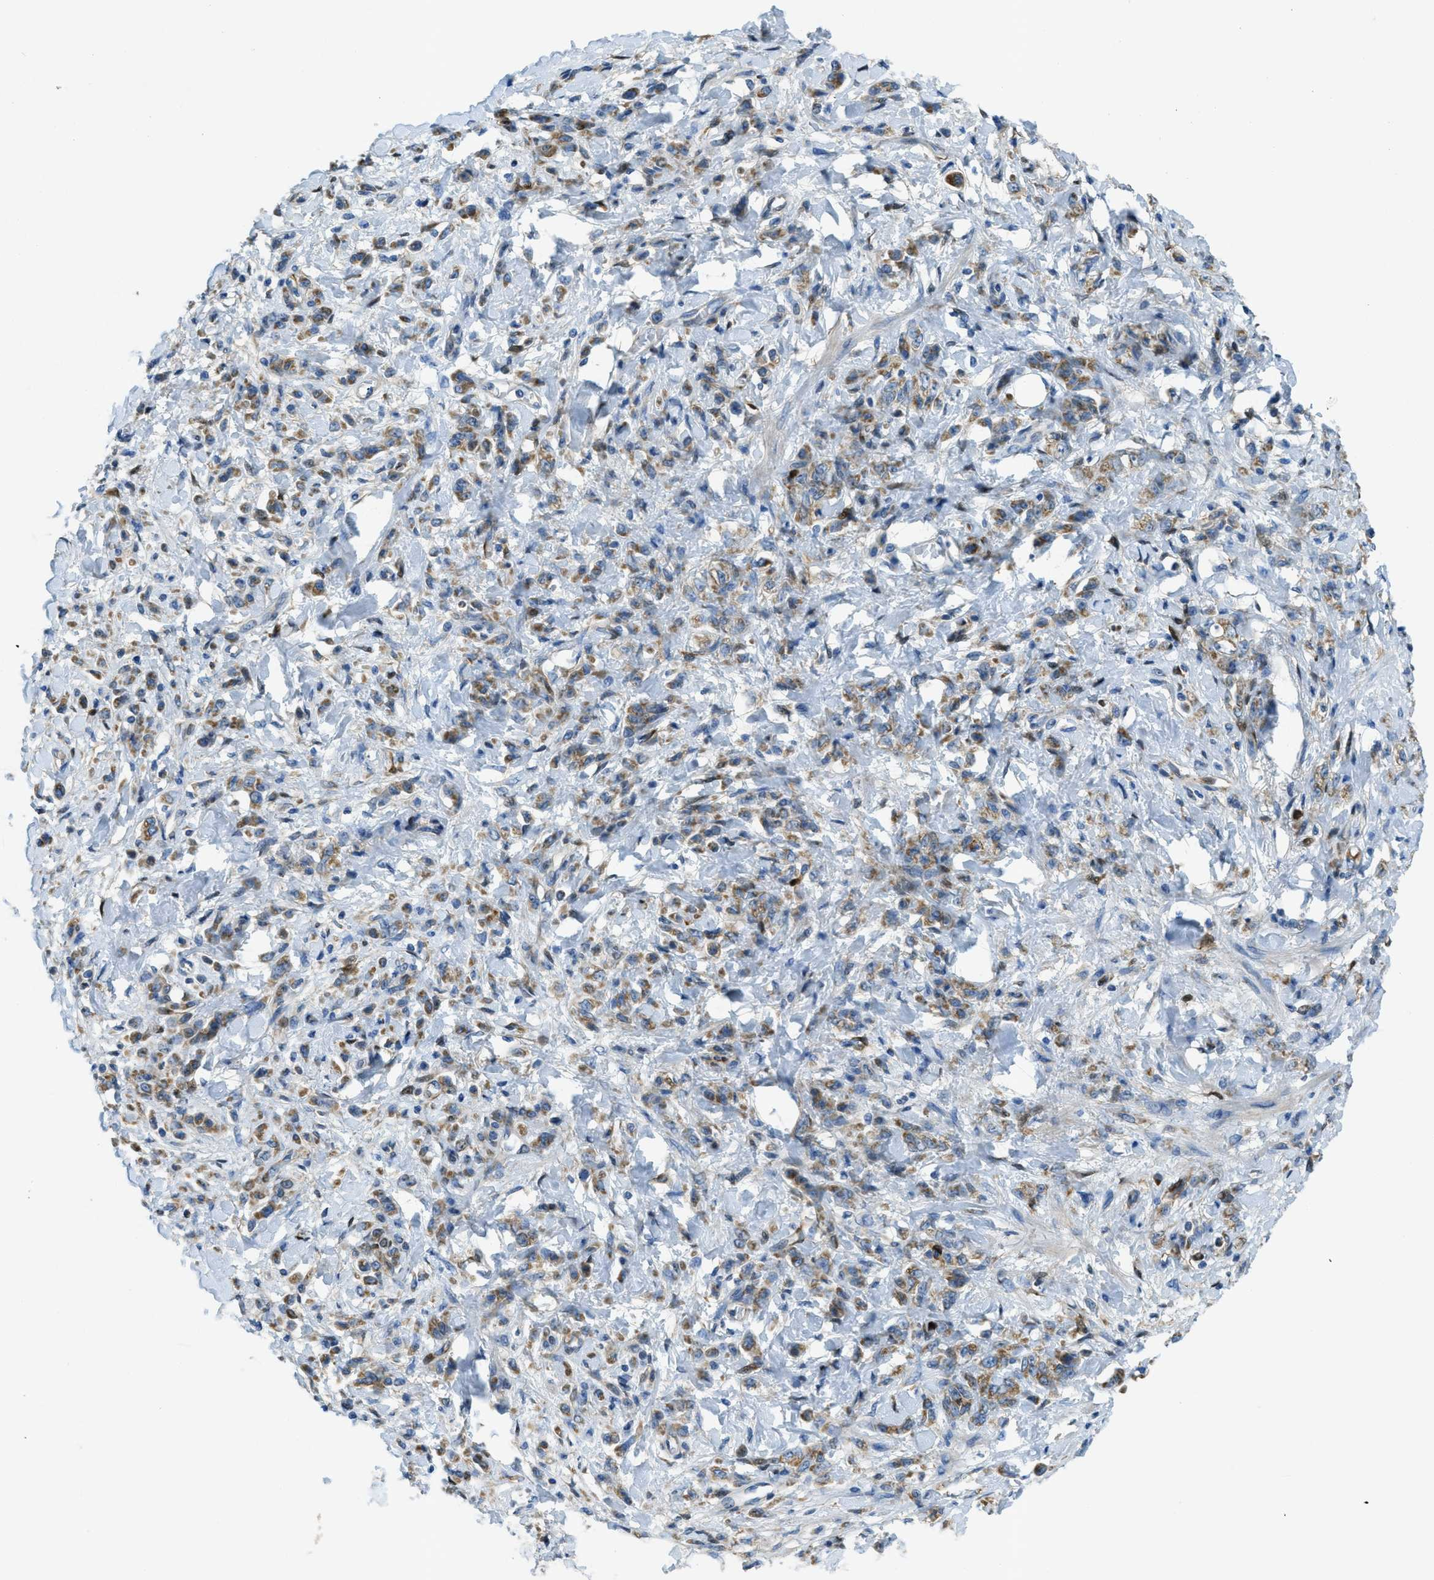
{"staining": {"intensity": "moderate", "quantity": ">75%", "location": "cytoplasmic/membranous"}, "tissue": "stomach cancer", "cell_type": "Tumor cells", "image_type": "cancer", "snomed": [{"axis": "morphology", "description": "Normal tissue, NOS"}, {"axis": "morphology", "description": "Adenocarcinoma, NOS"}, {"axis": "topography", "description": "Stomach"}], "caption": "There is medium levels of moderate cytoplasmic/membranous positivity in tumor cells of stomach cancer, as demonstrated by immunohistochemical staining (brown color).", "gene": "CYGB", "patient": {"sex": "male", "age": 82}}